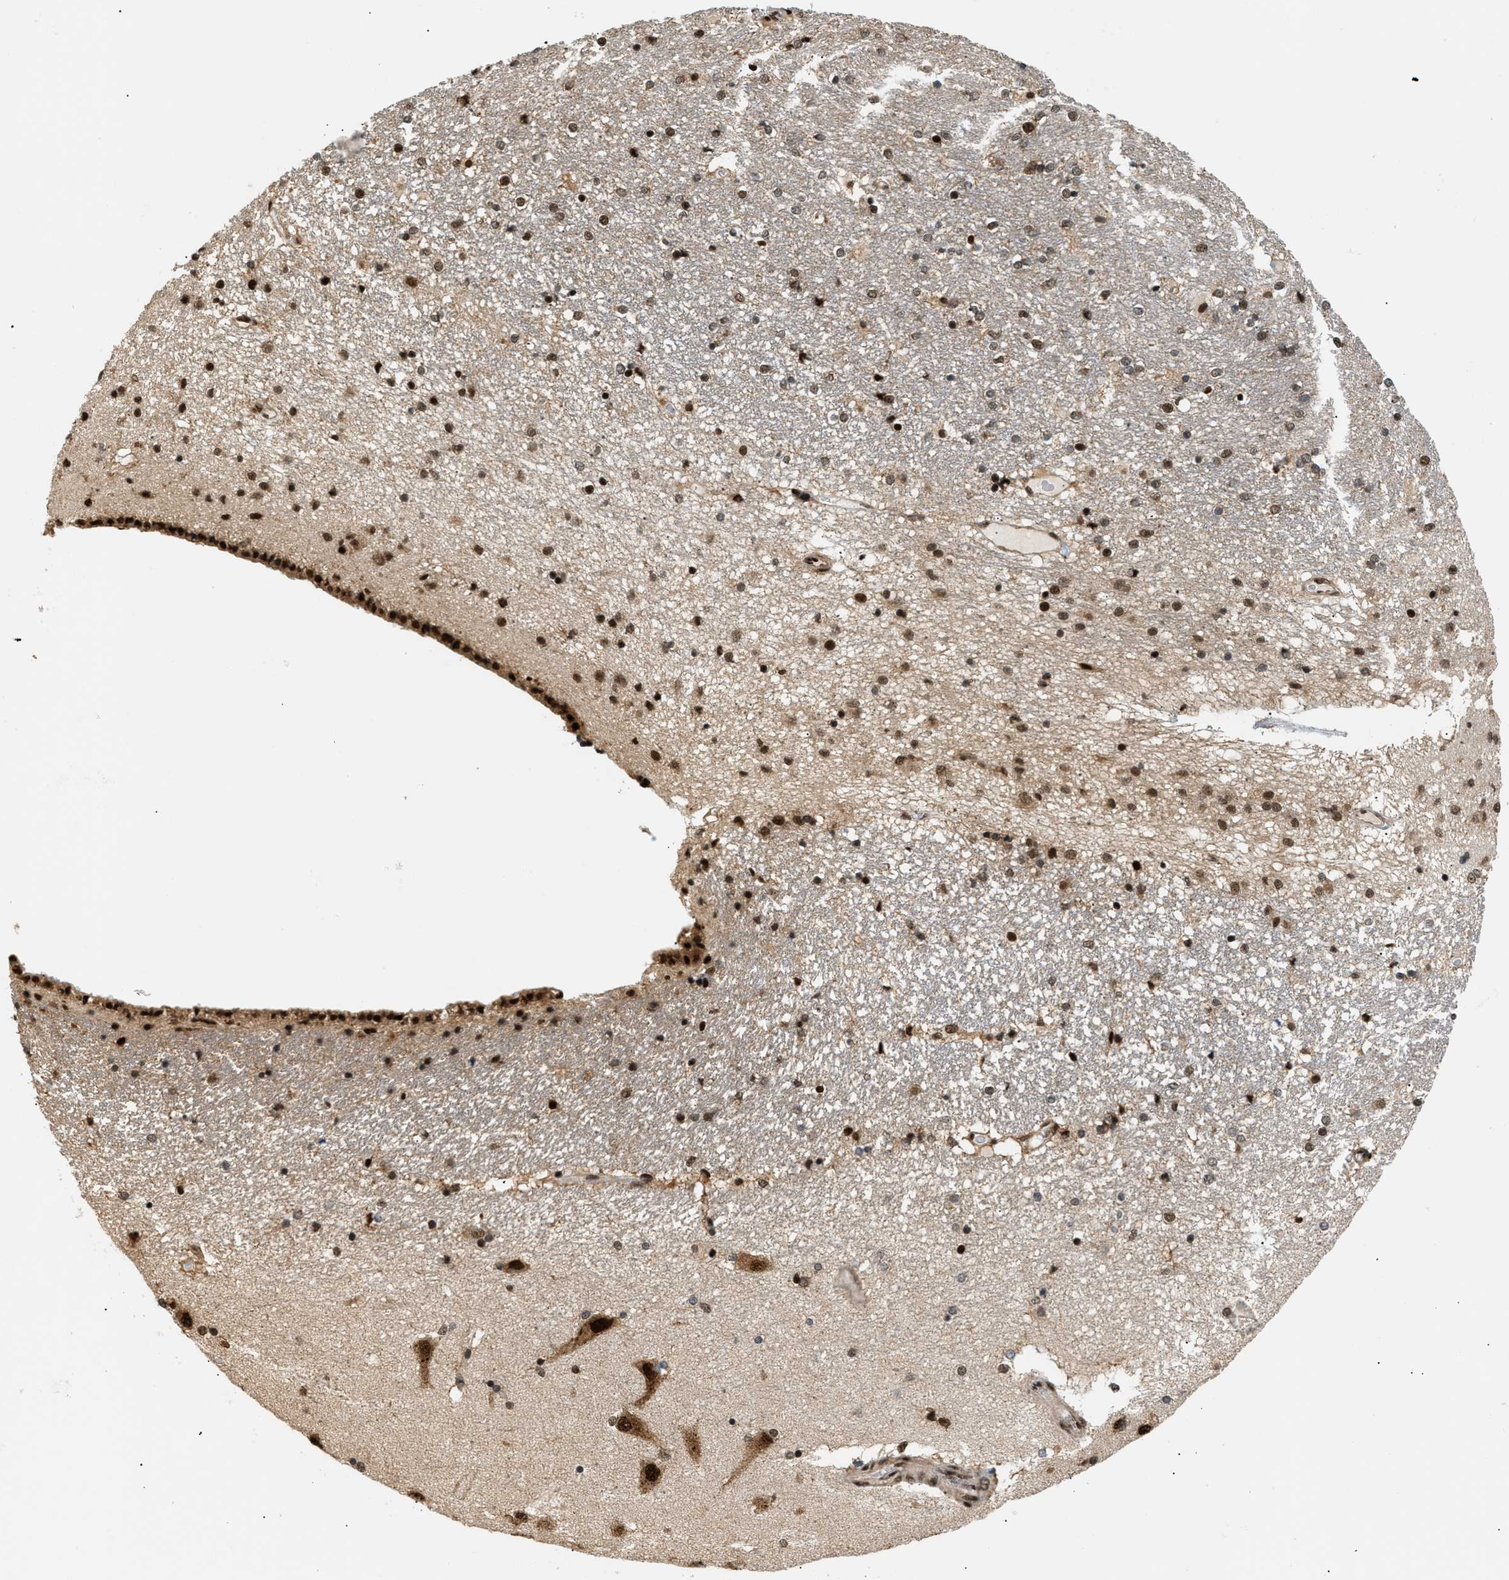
{"staining": {"intensity": "strong", "quantity": "25%-75%", "location": "nuclear"}, "tissue": "hippocampus", "cell_type": "Glial cells", "image_type": "normal", "snomed": [{"axis": "morphology", "description": "Normal tissue, NOS"}, {"axis": "topography", "description": "Hippocampus"}], "caption": "This is a photomicrograph of IHC staining of normal hippocampus, which shows strong positivity in the nuclear of glial cells.", "gene": "RBM5", "patient": {"sex": "female", "age": 54}}